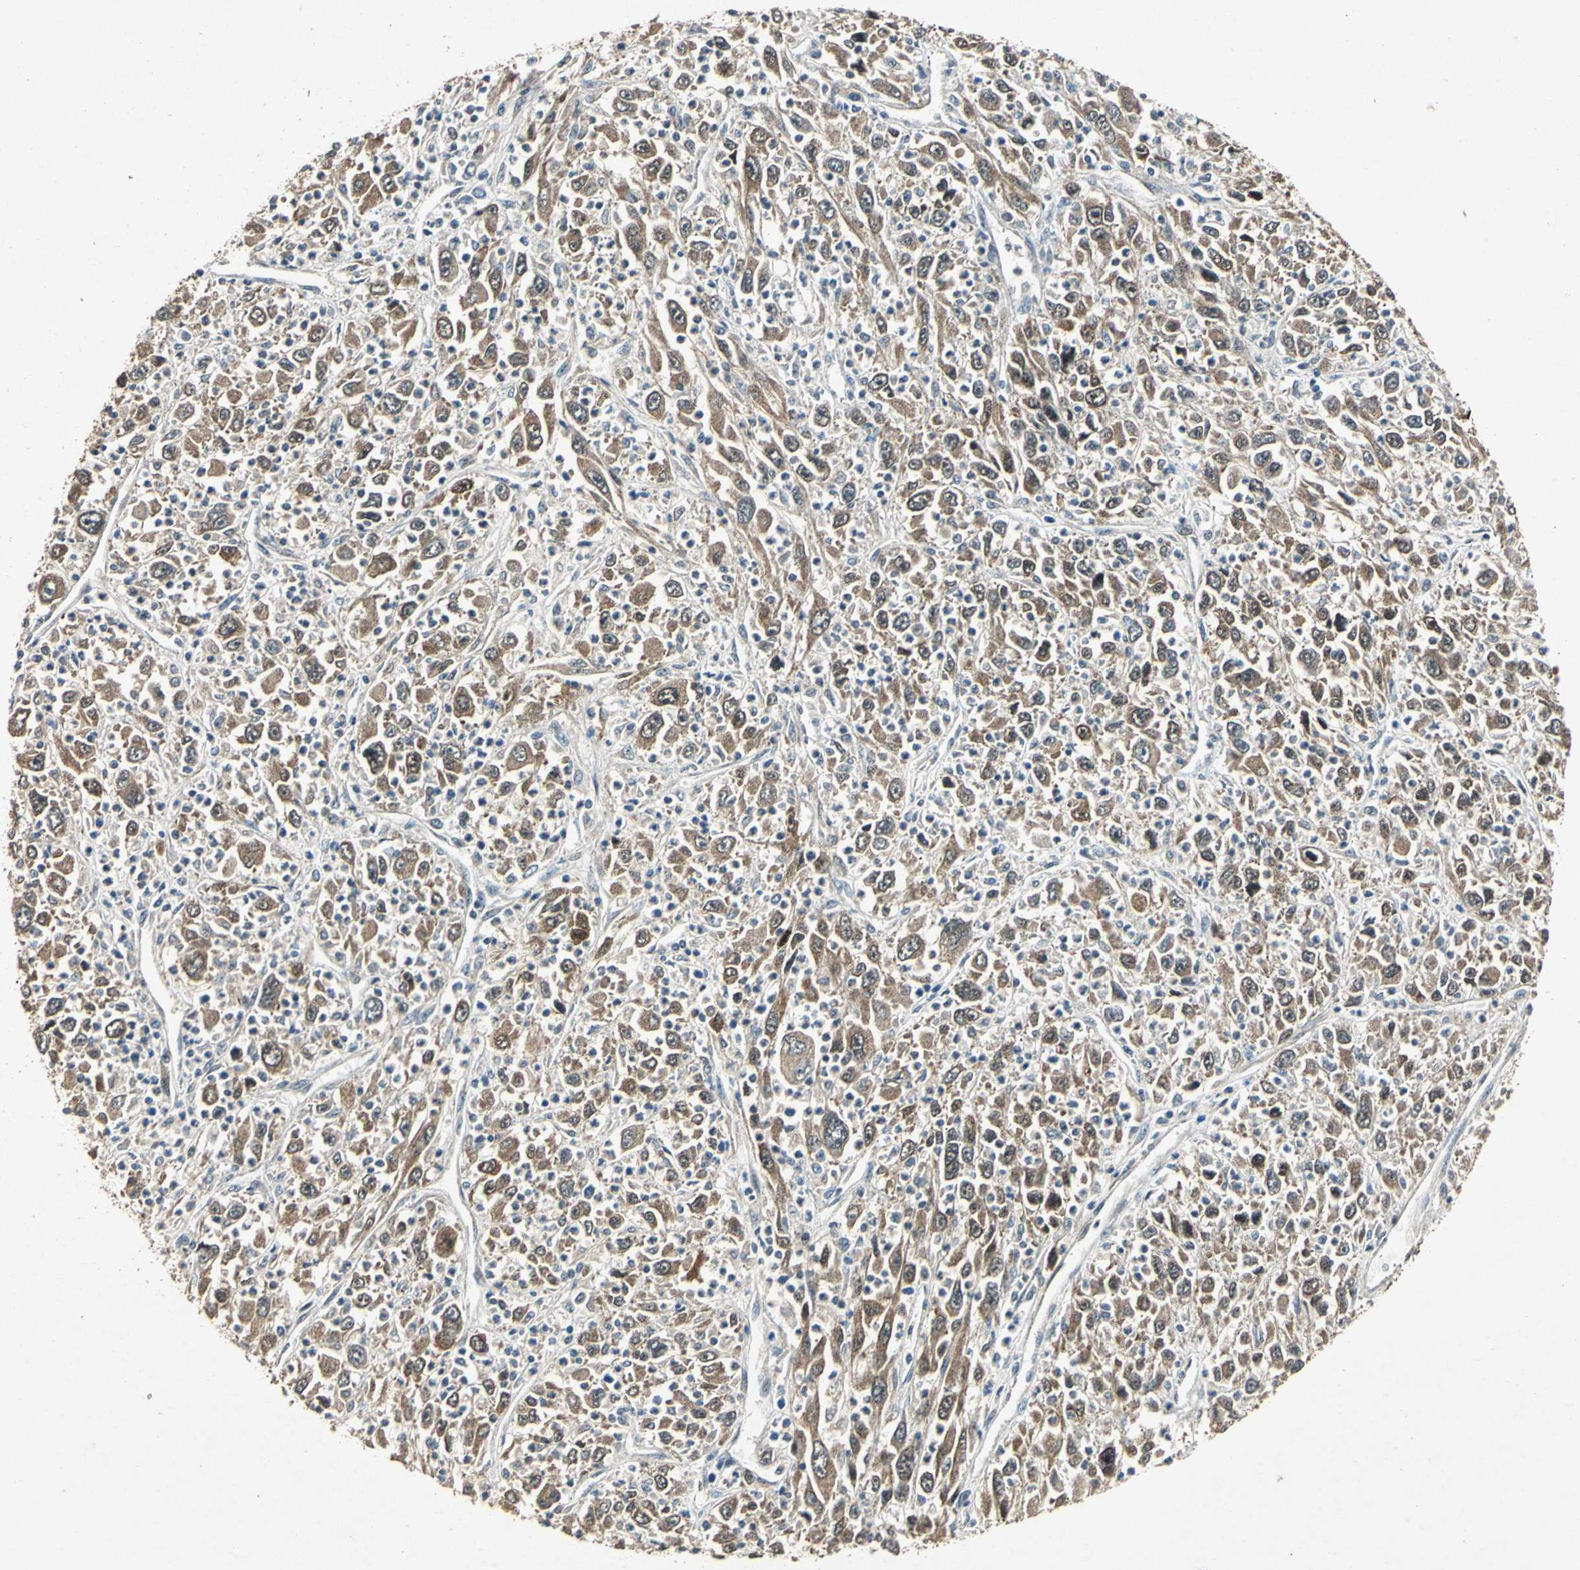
{"staining": {"intensity": "strong", "quantity": ">75%", "location": "cytoplasmic/membranous"}, "tissue": "melanoma", "cell_type": "Tumor cells", "image_type": "cancer", "snomed": [{"axis": "morphology", "description": "Malignant melanoma, Metastatic site"}, {"axis": "topography", "description": "Skin"}], "caption": "DAB immunohistochemical staining of human malignant melanoma (metastatic site) displays strong cytoplasmic/membranous protein positivity in about >75% of tumor cells.", "gene": "AHSA1", "patient": {"sex": "female", "age": 56}}